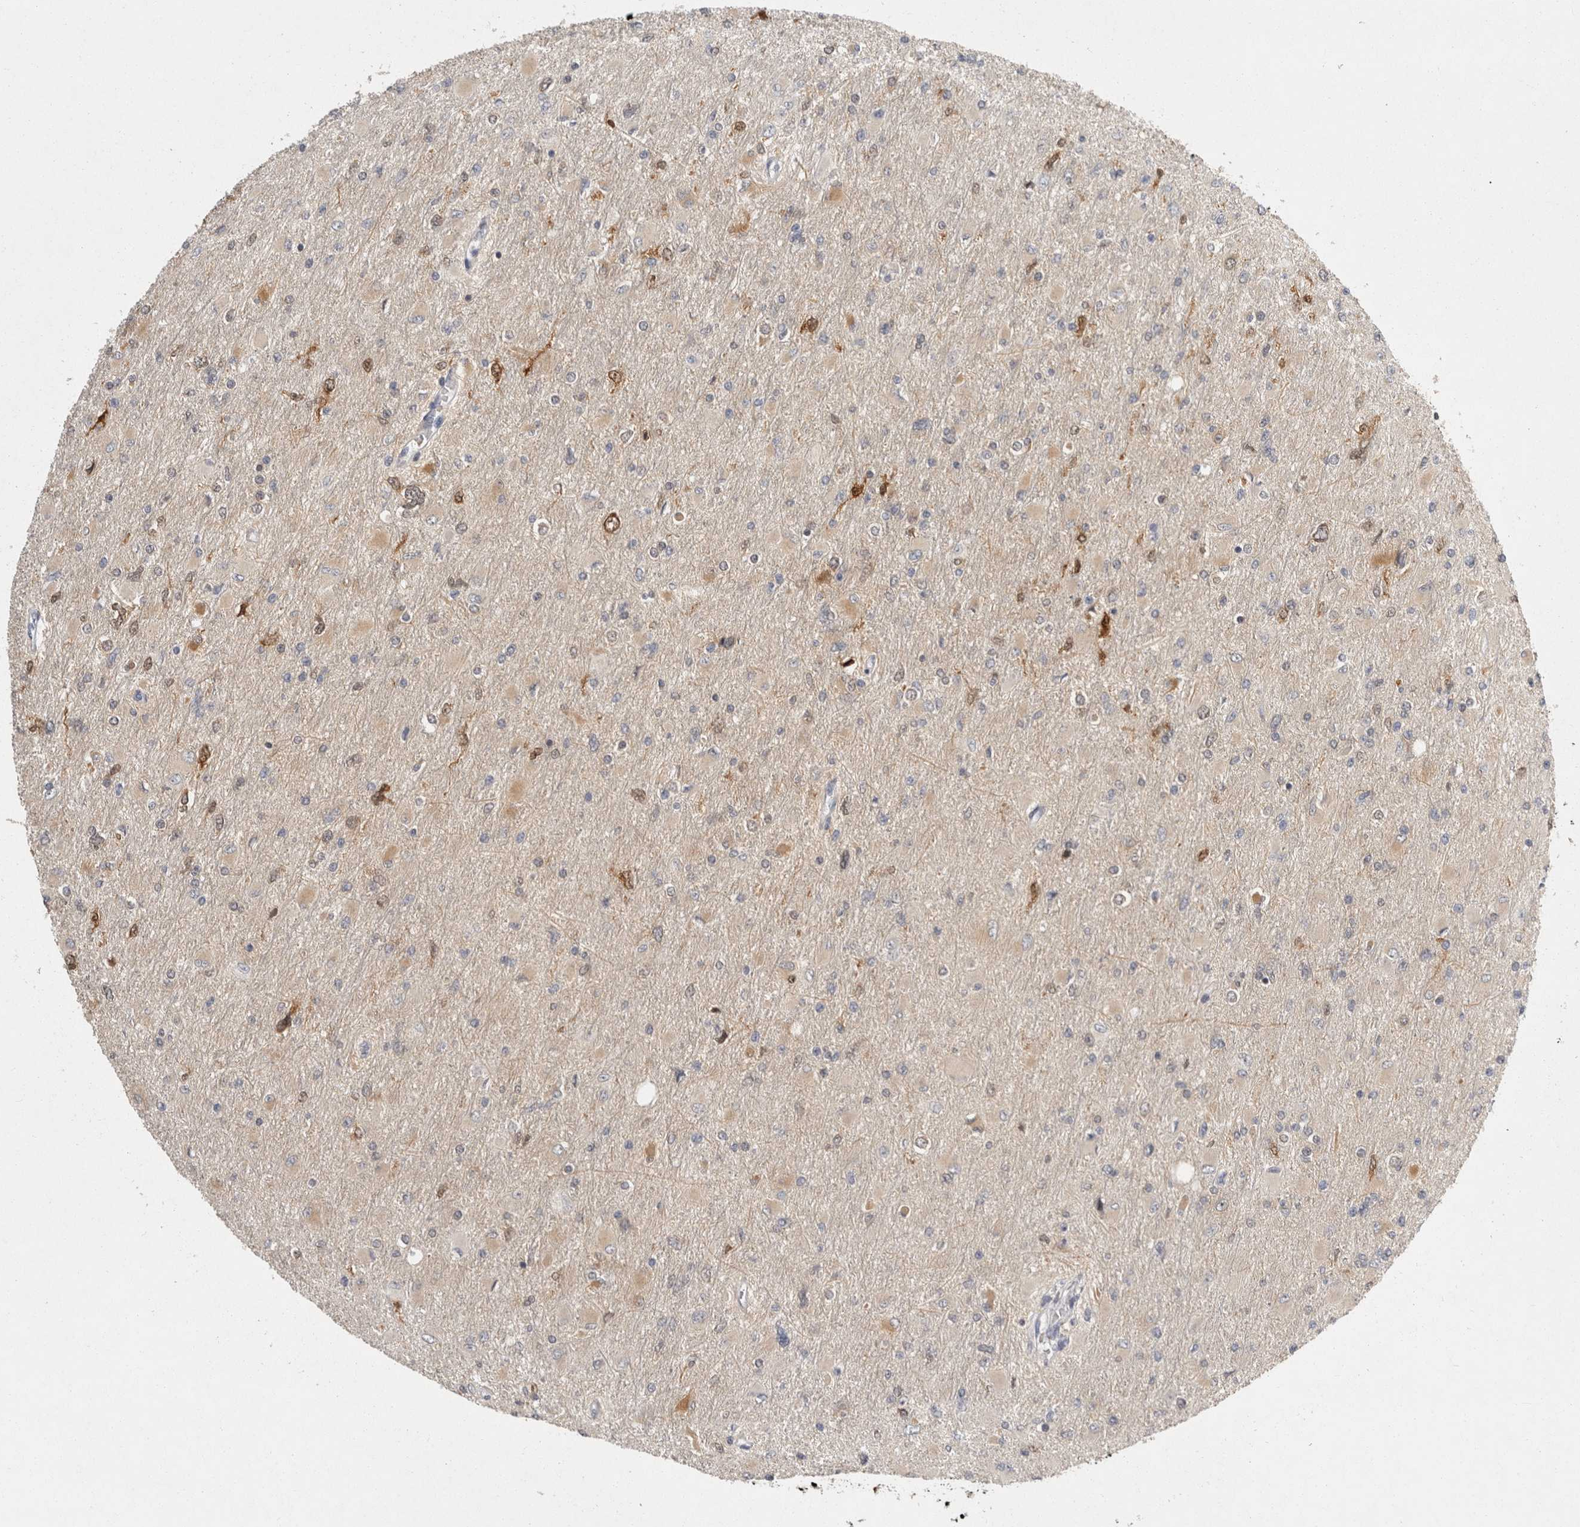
{"staining": {"intensity": "moderate", "quantity": "<25%", "location": "cytoplasmic/membranous"}, "tissue": "glioma", "cell_type": "Tumor cells", "image_type": "cancer", "snomed": [{"axis": "morphology", "description": "Glioma, malignant, High grade"}, {"axis": "topography", "description": "Cerebral cortex"}], "caption": "About <25% of tumor cells in human malignant glioma (high-grade) show moderate cytoplasmic/membranous protein staining as visualized by brown immunohistochemical staining.", "gene": "ACAT2", "patient": {"sex": "female", "age": 36}}